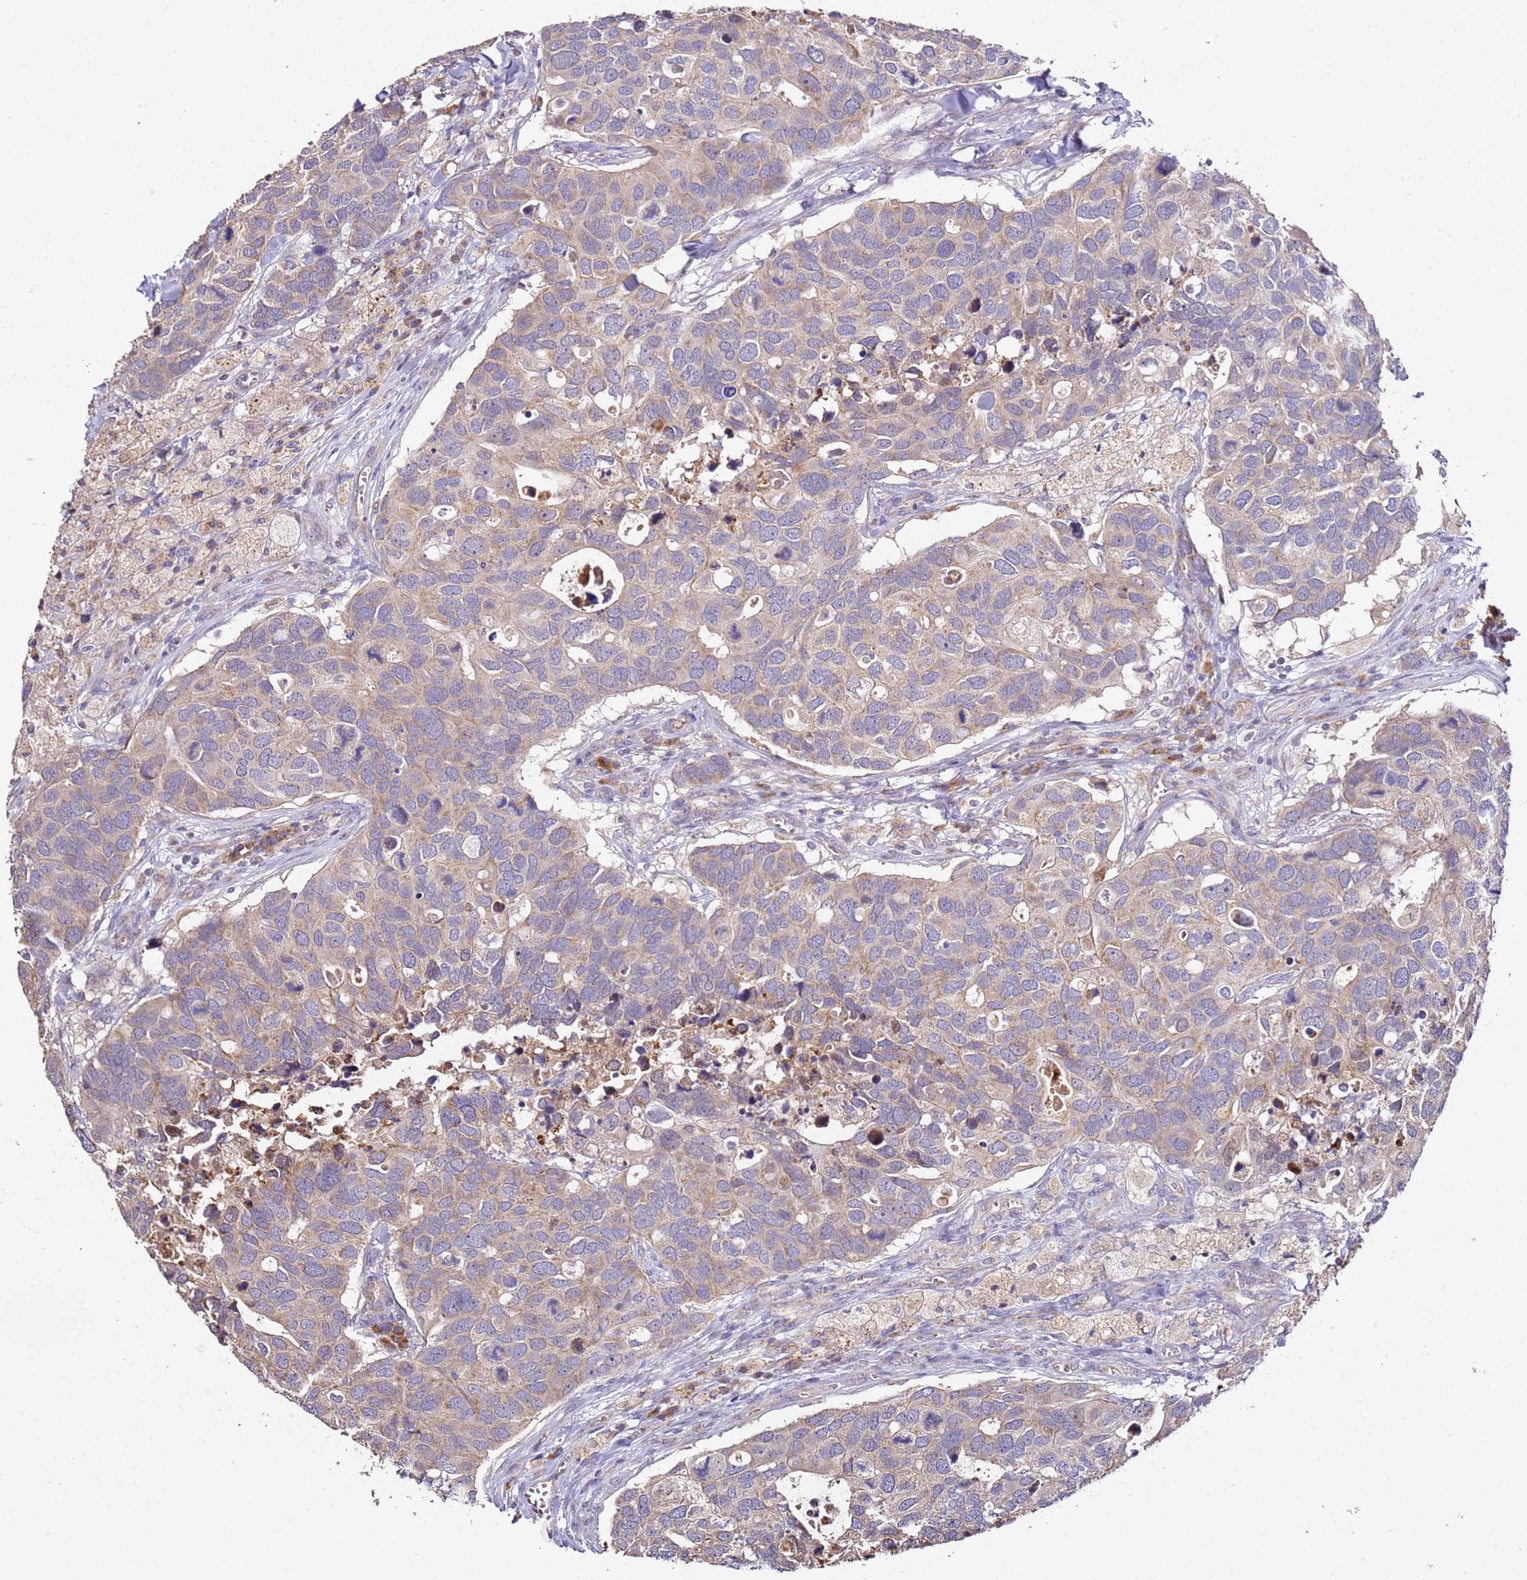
{"staining": {"intensity": "weak", "quantity": ">75%", "location": "cytoplasmic/membranous"}, "tissue": "breast cancer", "cell_type": "Tumor cells", "image_type": "cancer", "snomed": [{"axis": "morphology", "description": "Duct carcinoma"}, {"axis": "topography", "description": "Breast"}], "caption": "Immunohistochemistry (IHC) of human breast intraductal carcinoma exhibits low levels of weak cytoplasmic/membranous positivity in about >75% of tumor cells.", "gene": "OR2B11", "patient": {"sex": "female", "age": 83}}